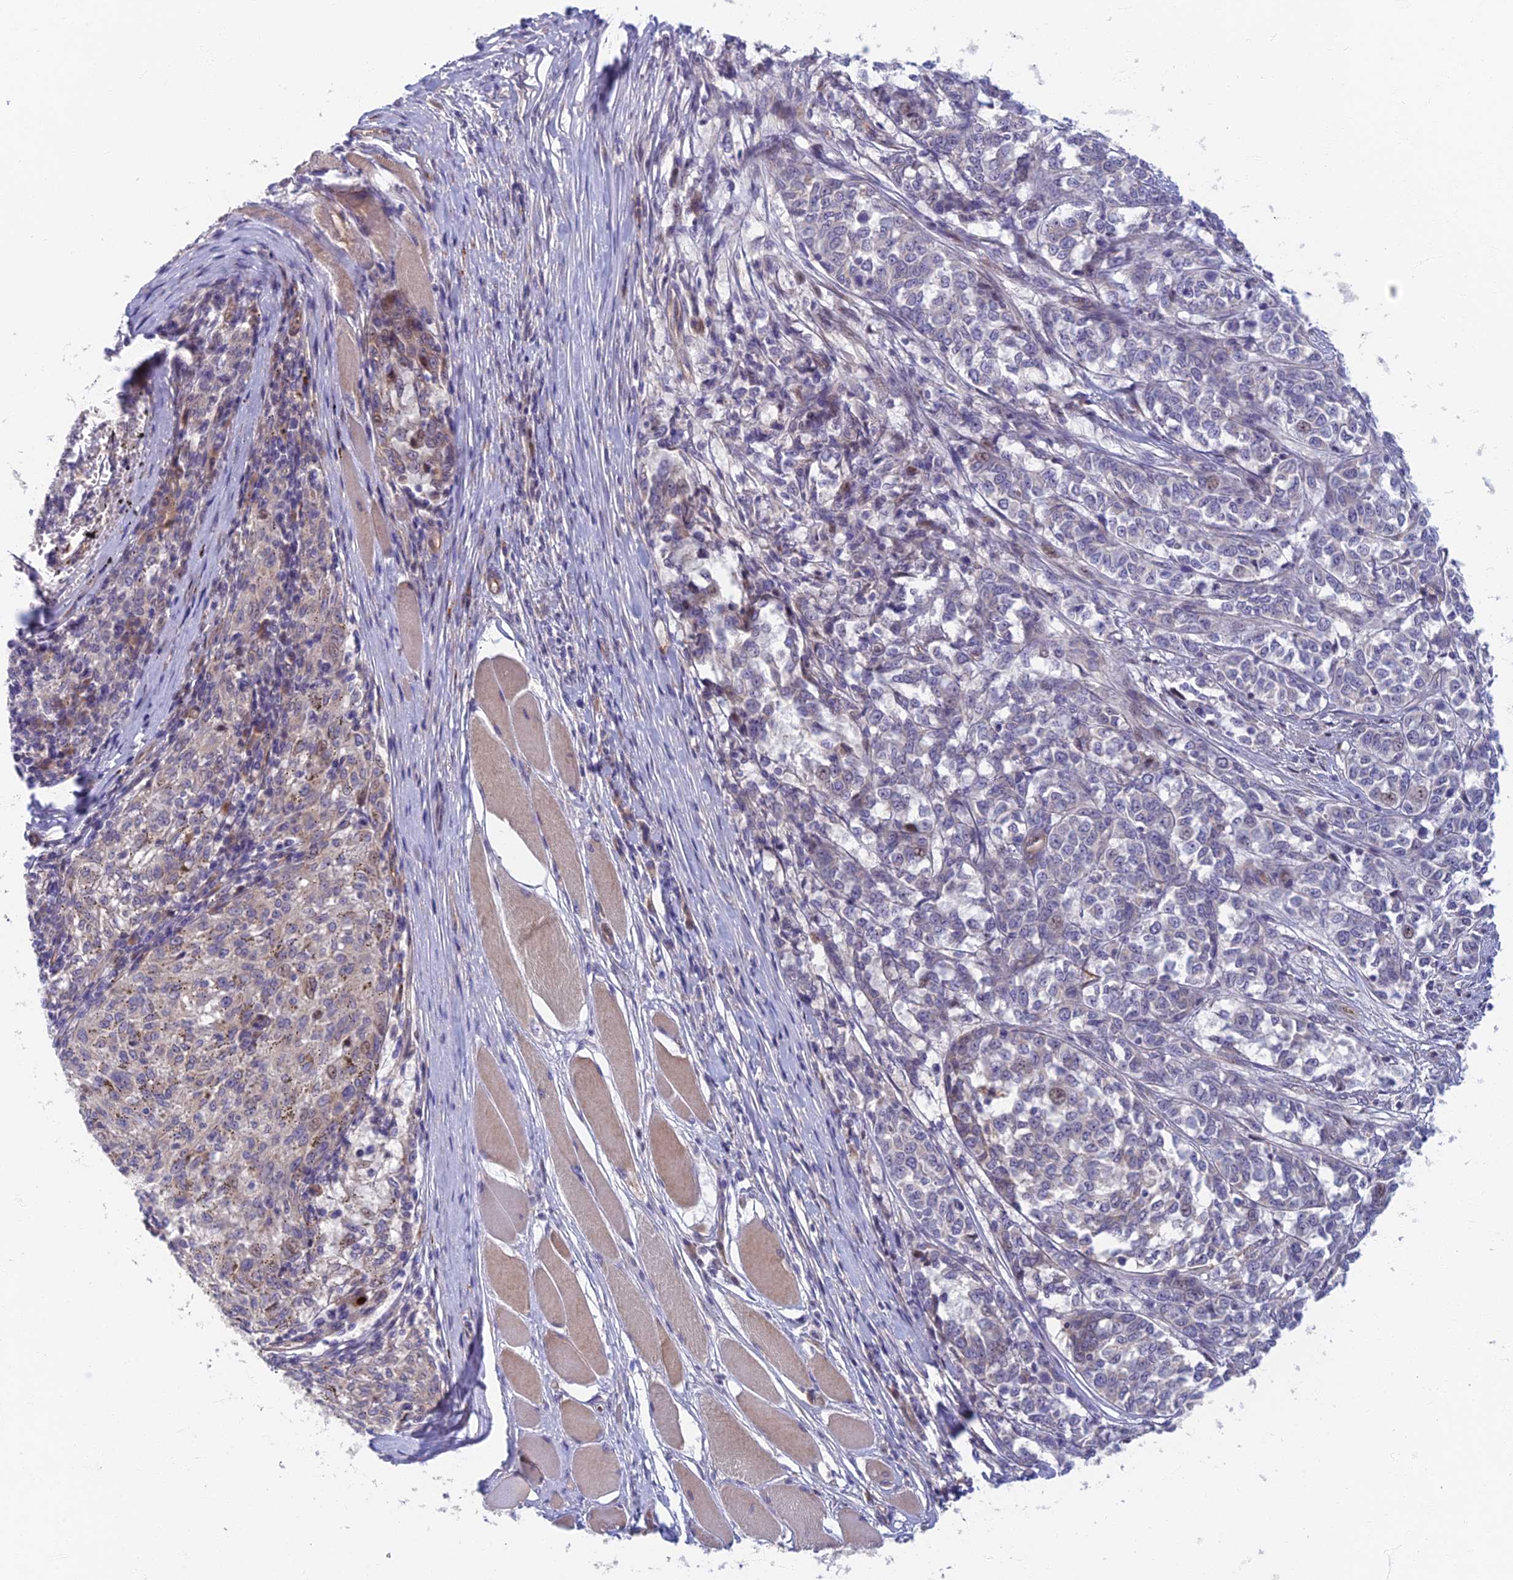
{"staining": {"intensity": "negative", "quantity": "none", "location": "none"}, "tissue": "melanoma", "cell_type": "Tumor cells", "image_type": "cancer", "snomed": [{"axis": "morphology", "description": "Malignant melanoma, NOS"}, {"axis": "topography", "description": "Skin"}], "caption": "Human melanoma stained for a protein using immunohistochemistry displays no staining in tumor cells.", "gene": "RHBDL2", "patient": {"sex": "female", "age": 72}}